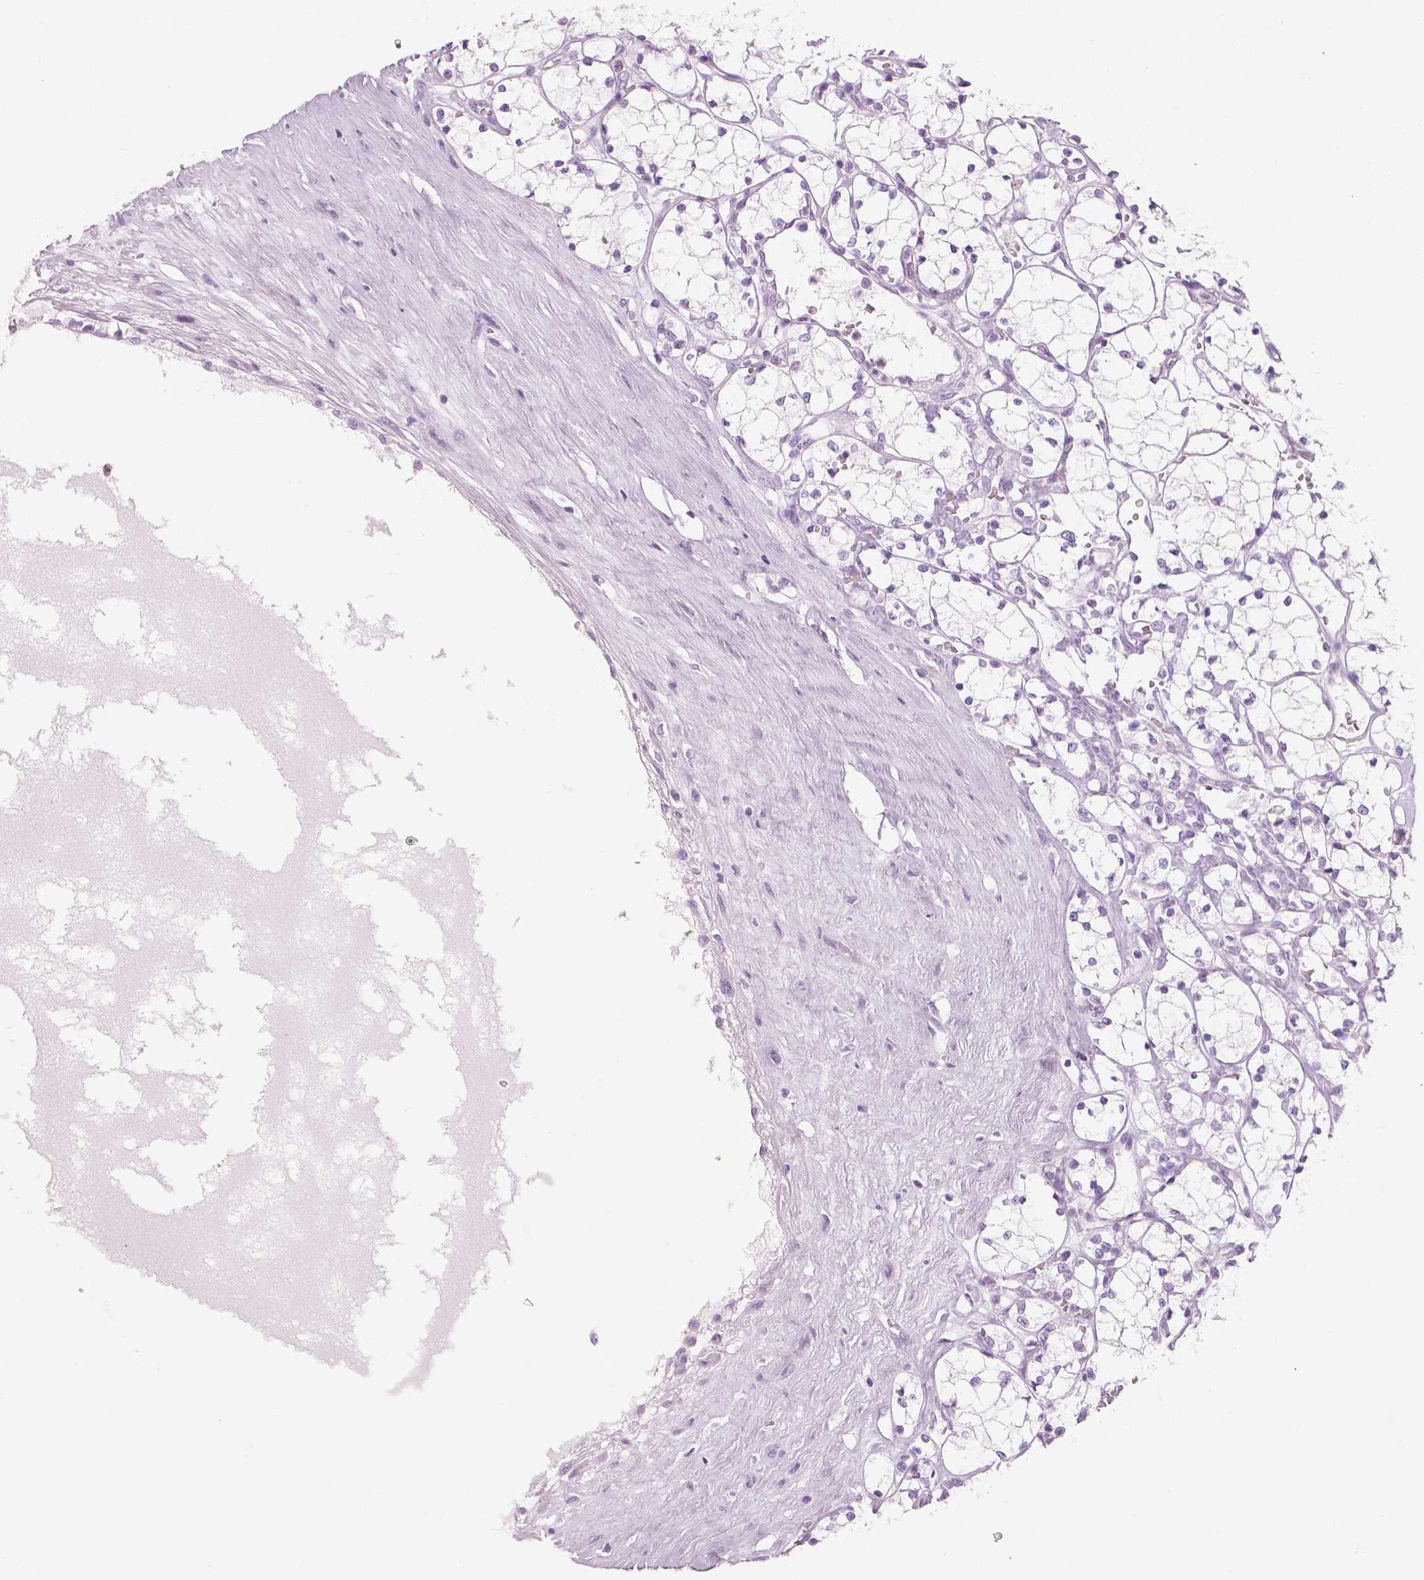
{"staining": {"intensity": "negative", "quantity": "none", "location": "none"}, "tissue": "renal cancer", "cell_type": "Tumor cells", "image_type": "cancer", "snomed": [{"axis": "morphology", "description": "Adenocarcinoma, NOS"}, {"axis": "topography", "description": "Kidney"}], "caption": "This histopathology image is of renal adenocarcinoma stained with immunohistochemistry (IHC) to label a protein in brown with the nuclei are counter-stained blue. There is no staining in tumor cells.", "gene": "PLIN4", "patient": {"sex": "female", "age": 69}}